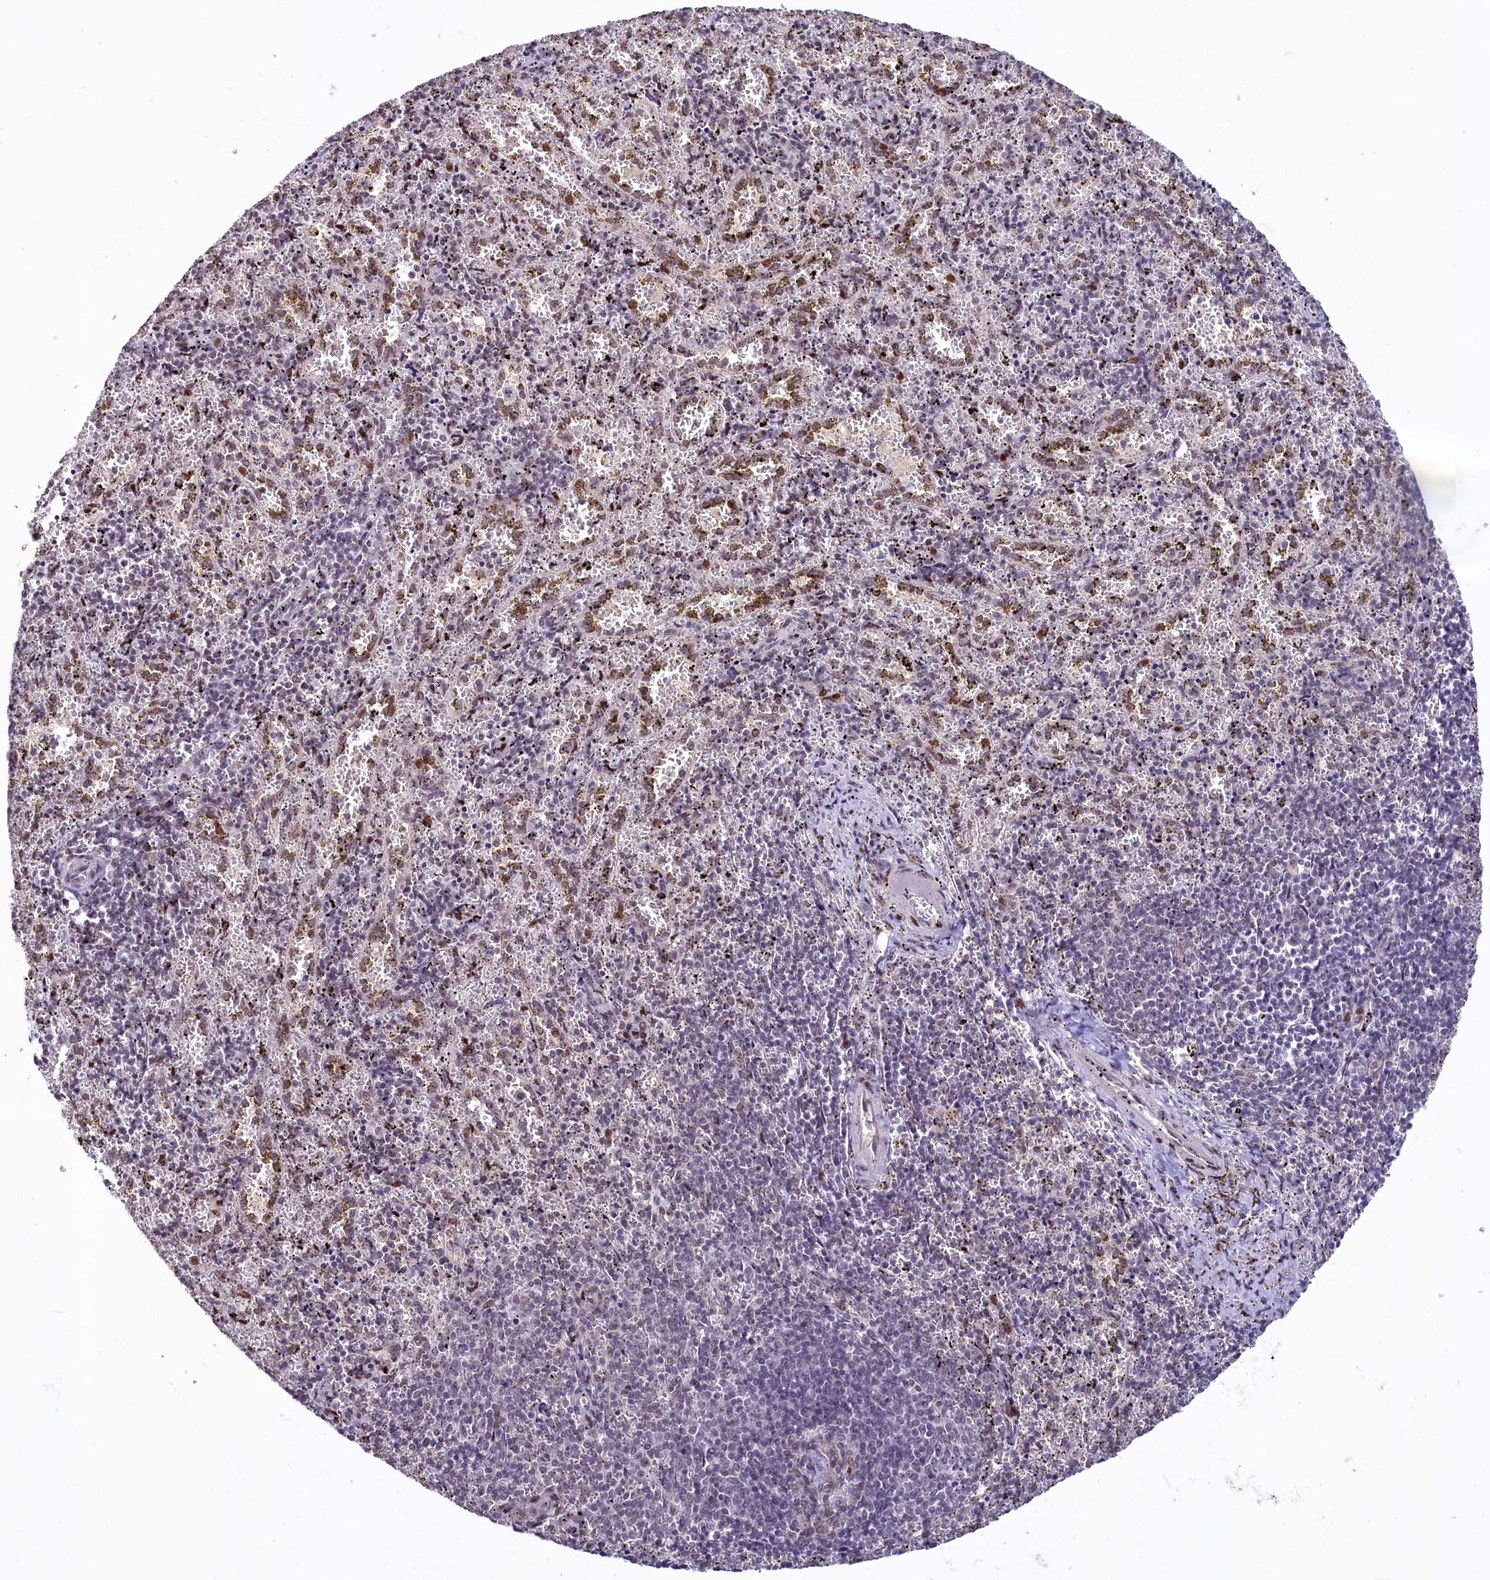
{"staining": {"intensity": "moderate", "quantity": "25%-75%", "location": "nuclear"}, "tissue": "spleen", "cell_type": "Cells in red pulp", "image_type": "normal", "snomed": [{"axis": "morphology", "description": "Normal tissue, NOS"}, {"axis": "topography", "description": "Spleen"}], "caption": "This image demonstrates immunohistochemistry (IHC) staining of unremarkable human spleen, with medium moderate nuclear positivity in approximately 25%-75% of cells in red pulp.", "gene": "ANKS3", "patient": {"sex": "male", "age": 11}}